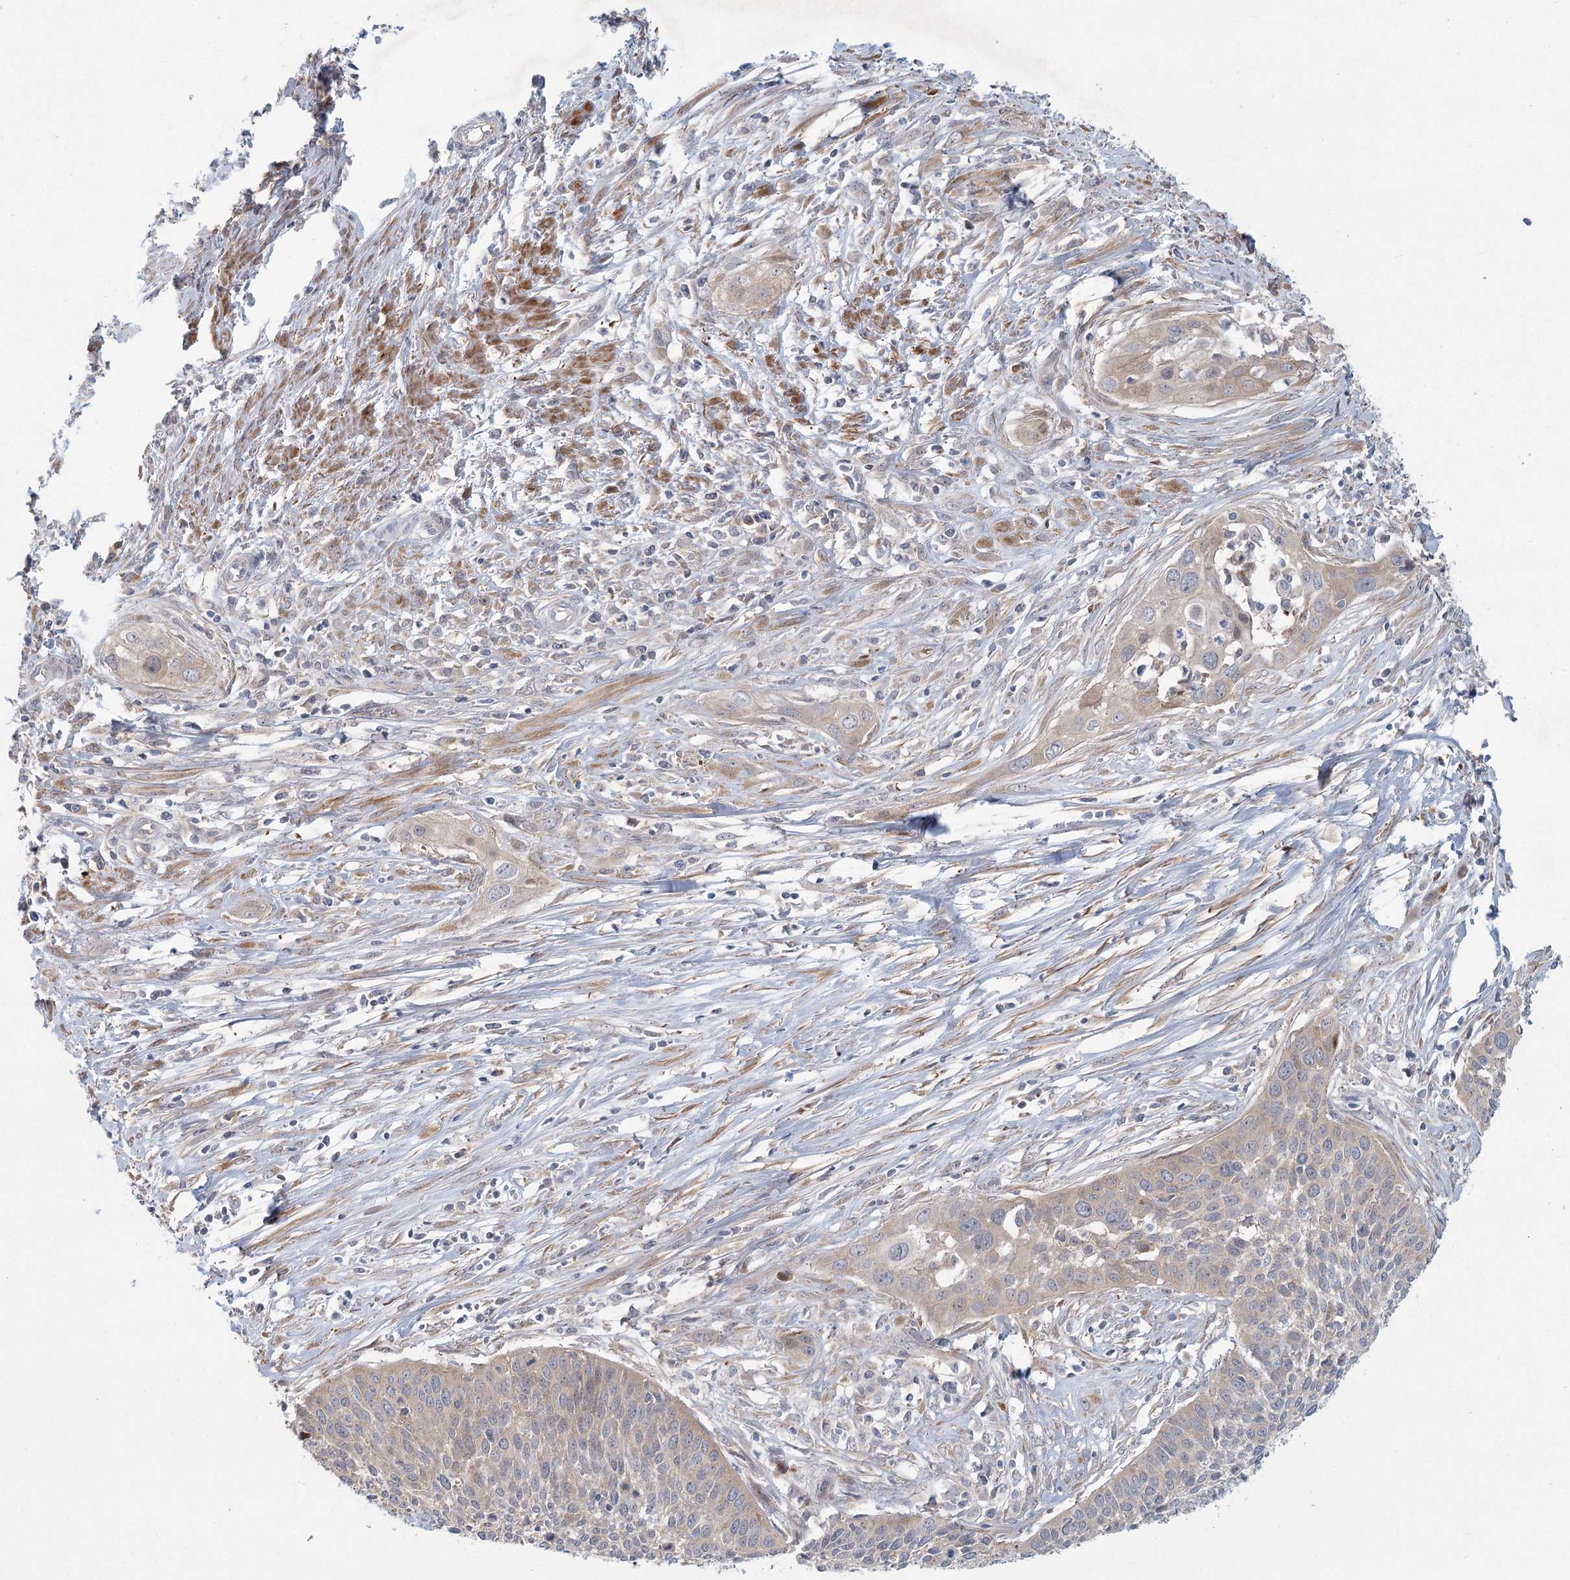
{"staining": {"intensity": "weak", "quantity": ">75%", "location": "cytoplasmic/membranous"}, "tissue": "cervical cancer", "cell_type": "Tumor cells", "image_type": "cancer", "snomed": [{"axis": "morphology", "description": "Squamous cell carcinoma, NOS"}, {"axis": "topography", "description": "Cervix"}], "caption": "High-magnification brightfield microscopy of cervical cancer stained with DAB (brown) and counterstained with hematoxylin (blue). tumor cells exhibit weak cytoplasmic/membranous staining is seen in approximately>75% of cells.", "gene": "FAM110C", "patient": {"sex": "female", "age": 34}}